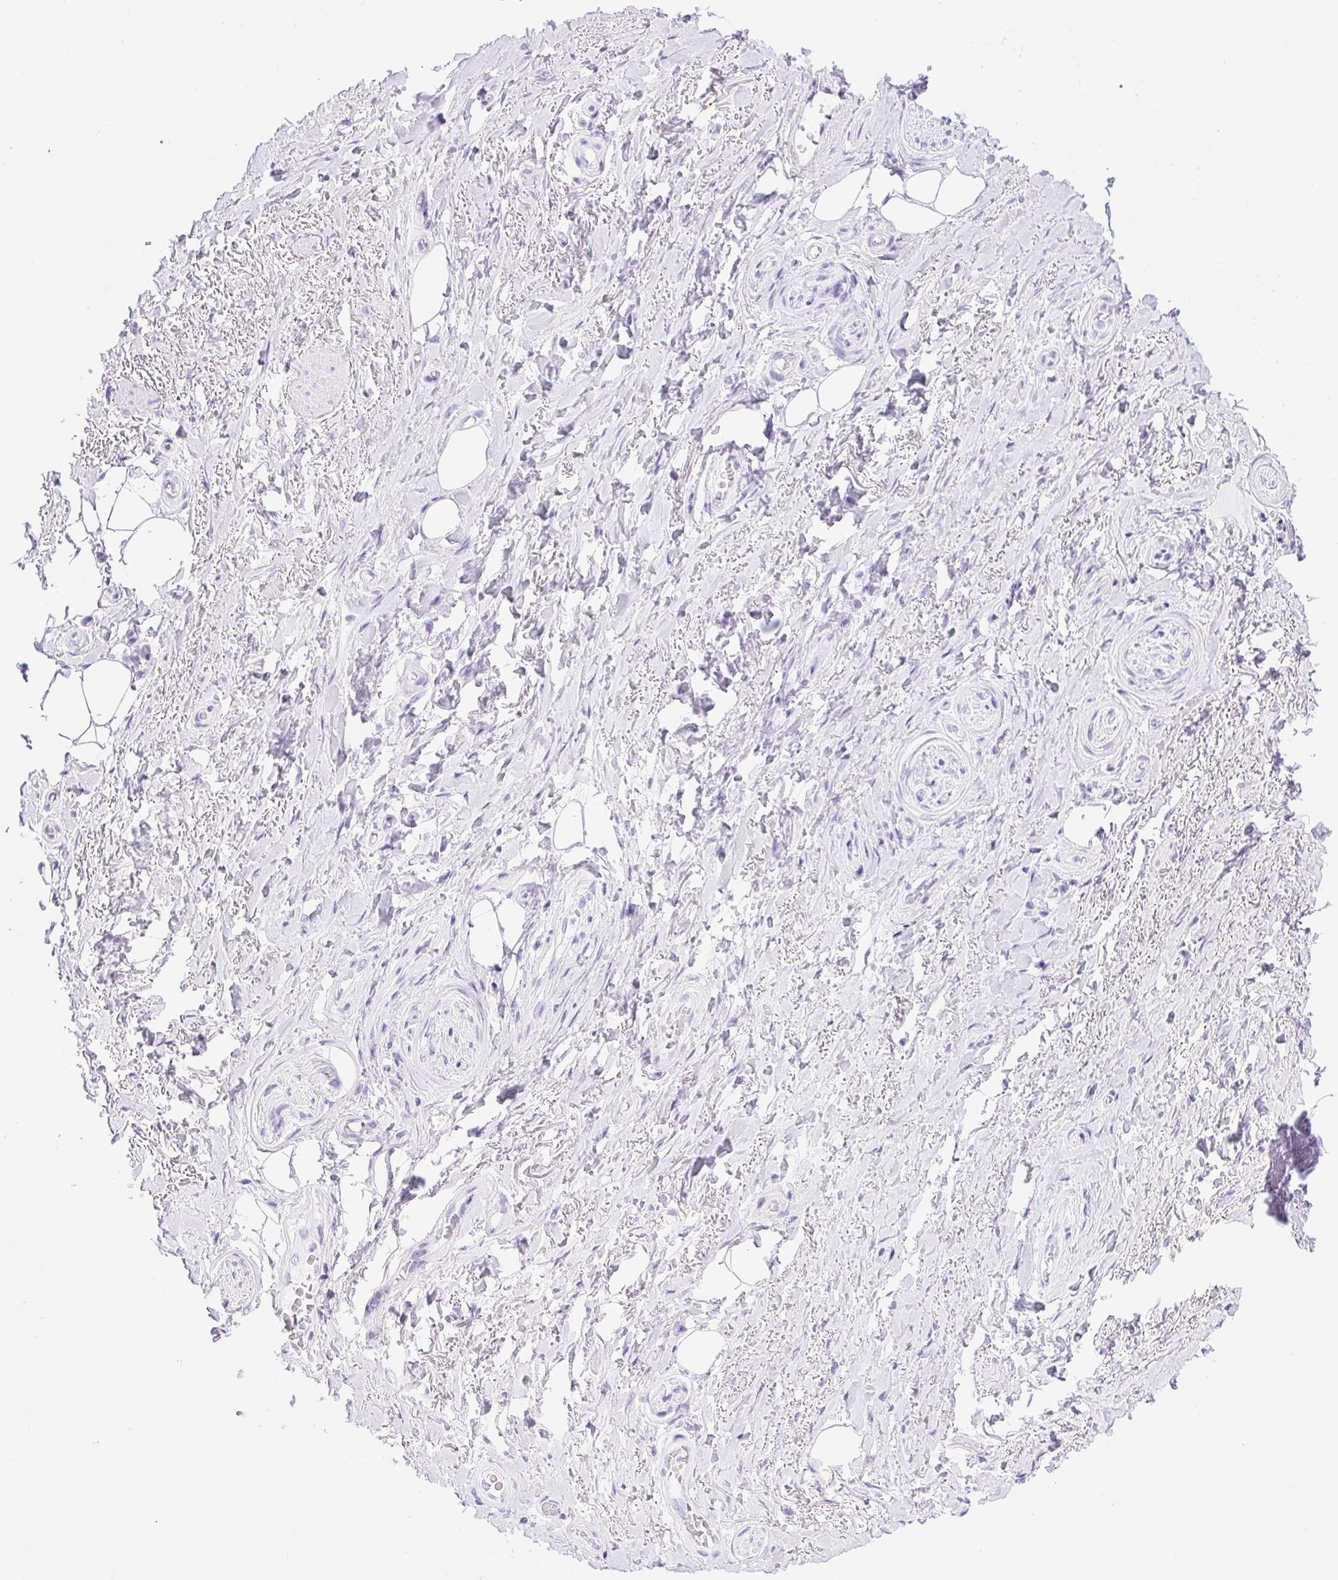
{"staining": {"intensity": "negative", "quantity": "none", "location": "none"}, "tissue": "adipose tissue", "cell_type": "Adipocytes", "image_type": "normal", "snomed": [{"axis": "morphology", "description": "Normal tissue, NOS"}, {"axis": "topography", "description": "Anal"}, {"axis": "topography", "description": "Peripheral nerve tissue"}], "caption": "Immunohistochemistry of normal human adipose tissue demonstrates no expression in adipocytes. The staining is performed using DAB (3,3'-diaminobenzidine) brown chromogen with nuclei counter-stained in using hematoxylin.", "gene": "DDX17", "patient": {"sex": "male", "age": 53}}